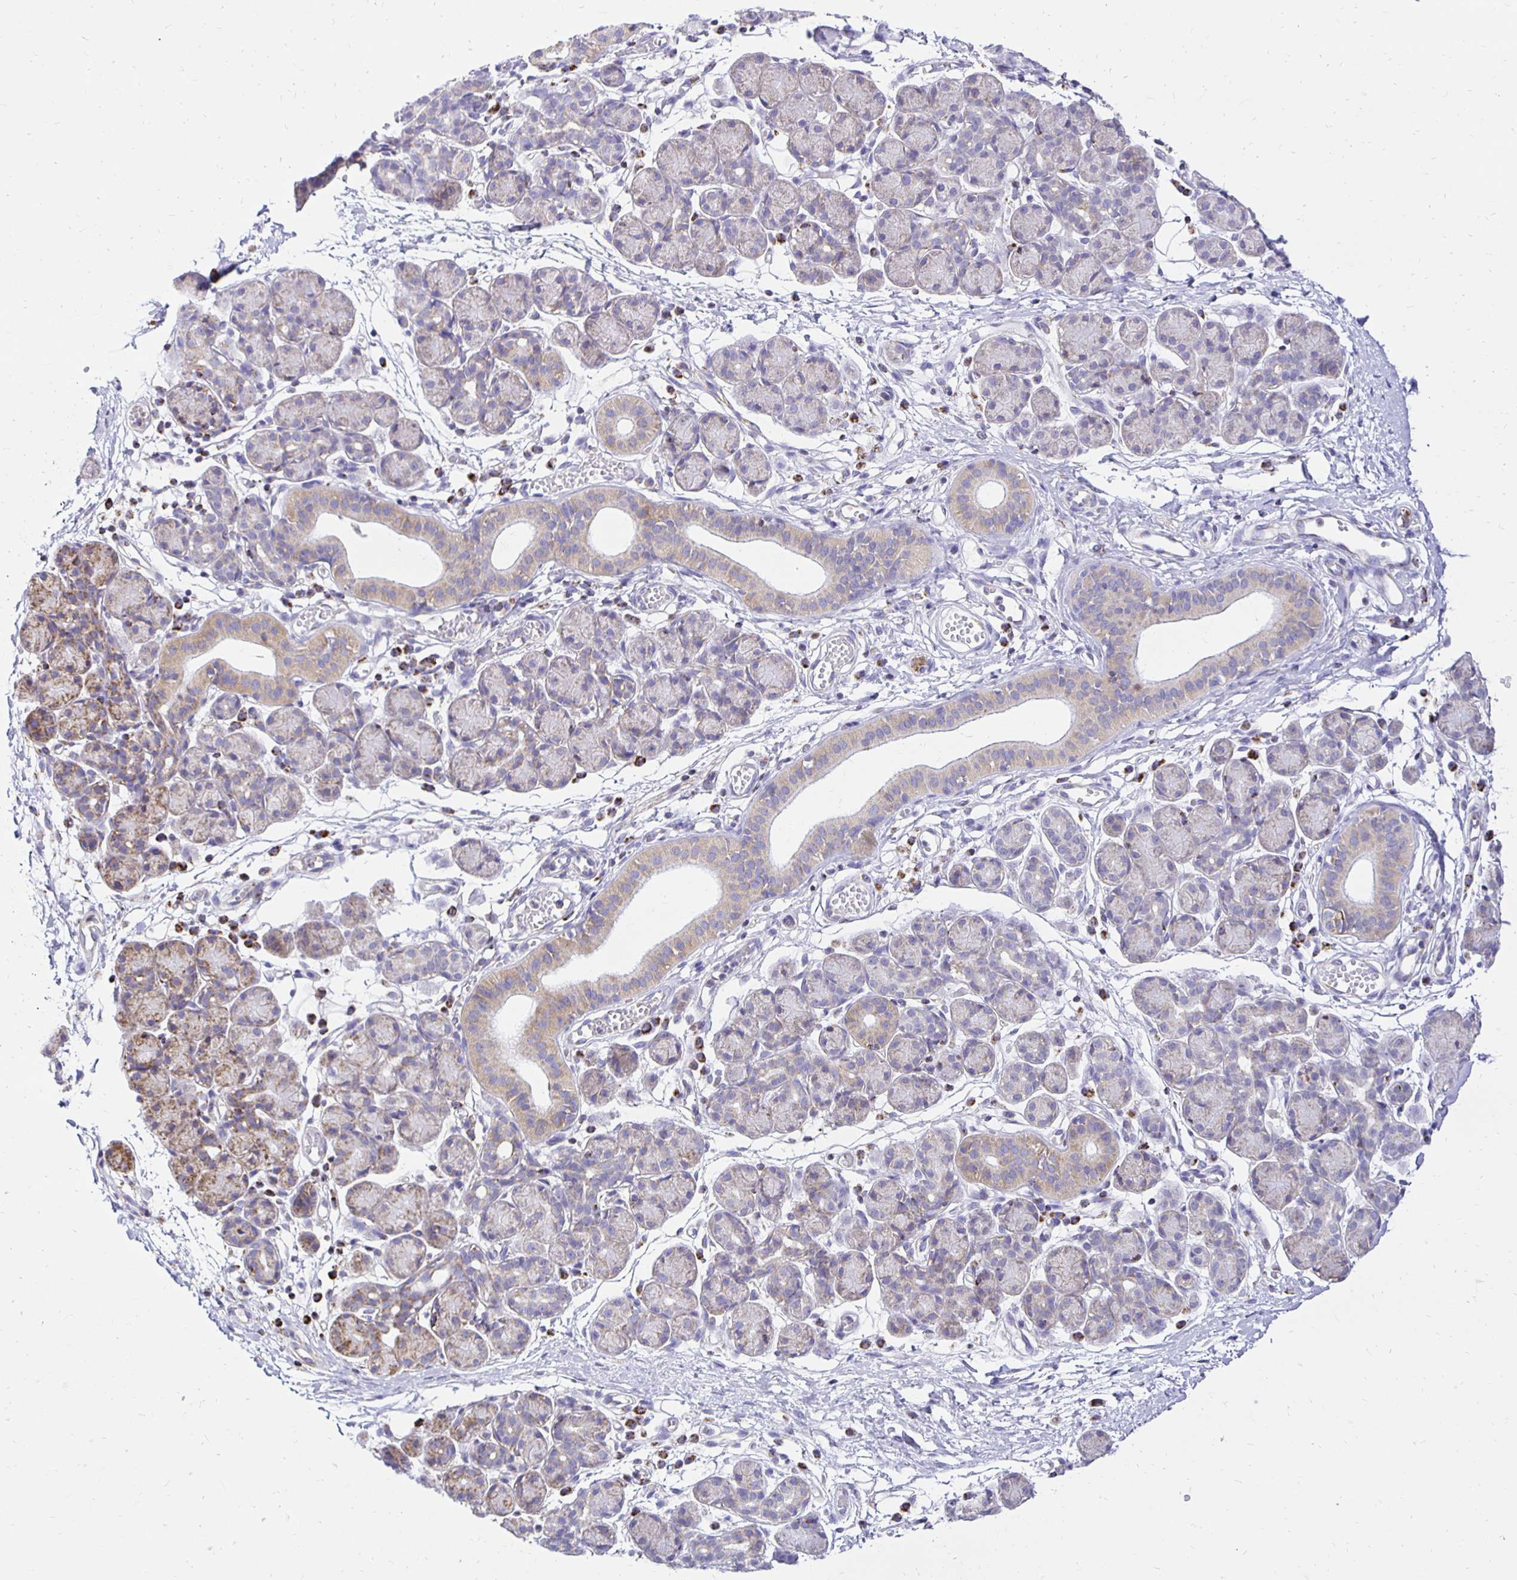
{"staining": {"intensity": "moderate", "quantity": "<25%", "location": "cytoplasmic/membranous"}, "tissue": "salivary gland", "cell_type": "Glandular cells", "image_type": "normal", "snomed": [{"axis": "morphology", "description": "Normal tissue, NOS"}, {"axis": "morphology", "description": "Inflammation, NOS"}, {"axis": "topography", "description": "Lymph node"}, {"axis": "topography", "description": "Salivary gland"}], "caption": "Protein expression analysis of unremarkable human salivary gland reveals moderate cytoplasmic/membranous positivity in approximately <25% of glandular cells. The protein of interest is shown in brown color, while the nuclei are stained blue.", "gene": "PLAAT2", "patient": {"sex": "male", "age": 3}}